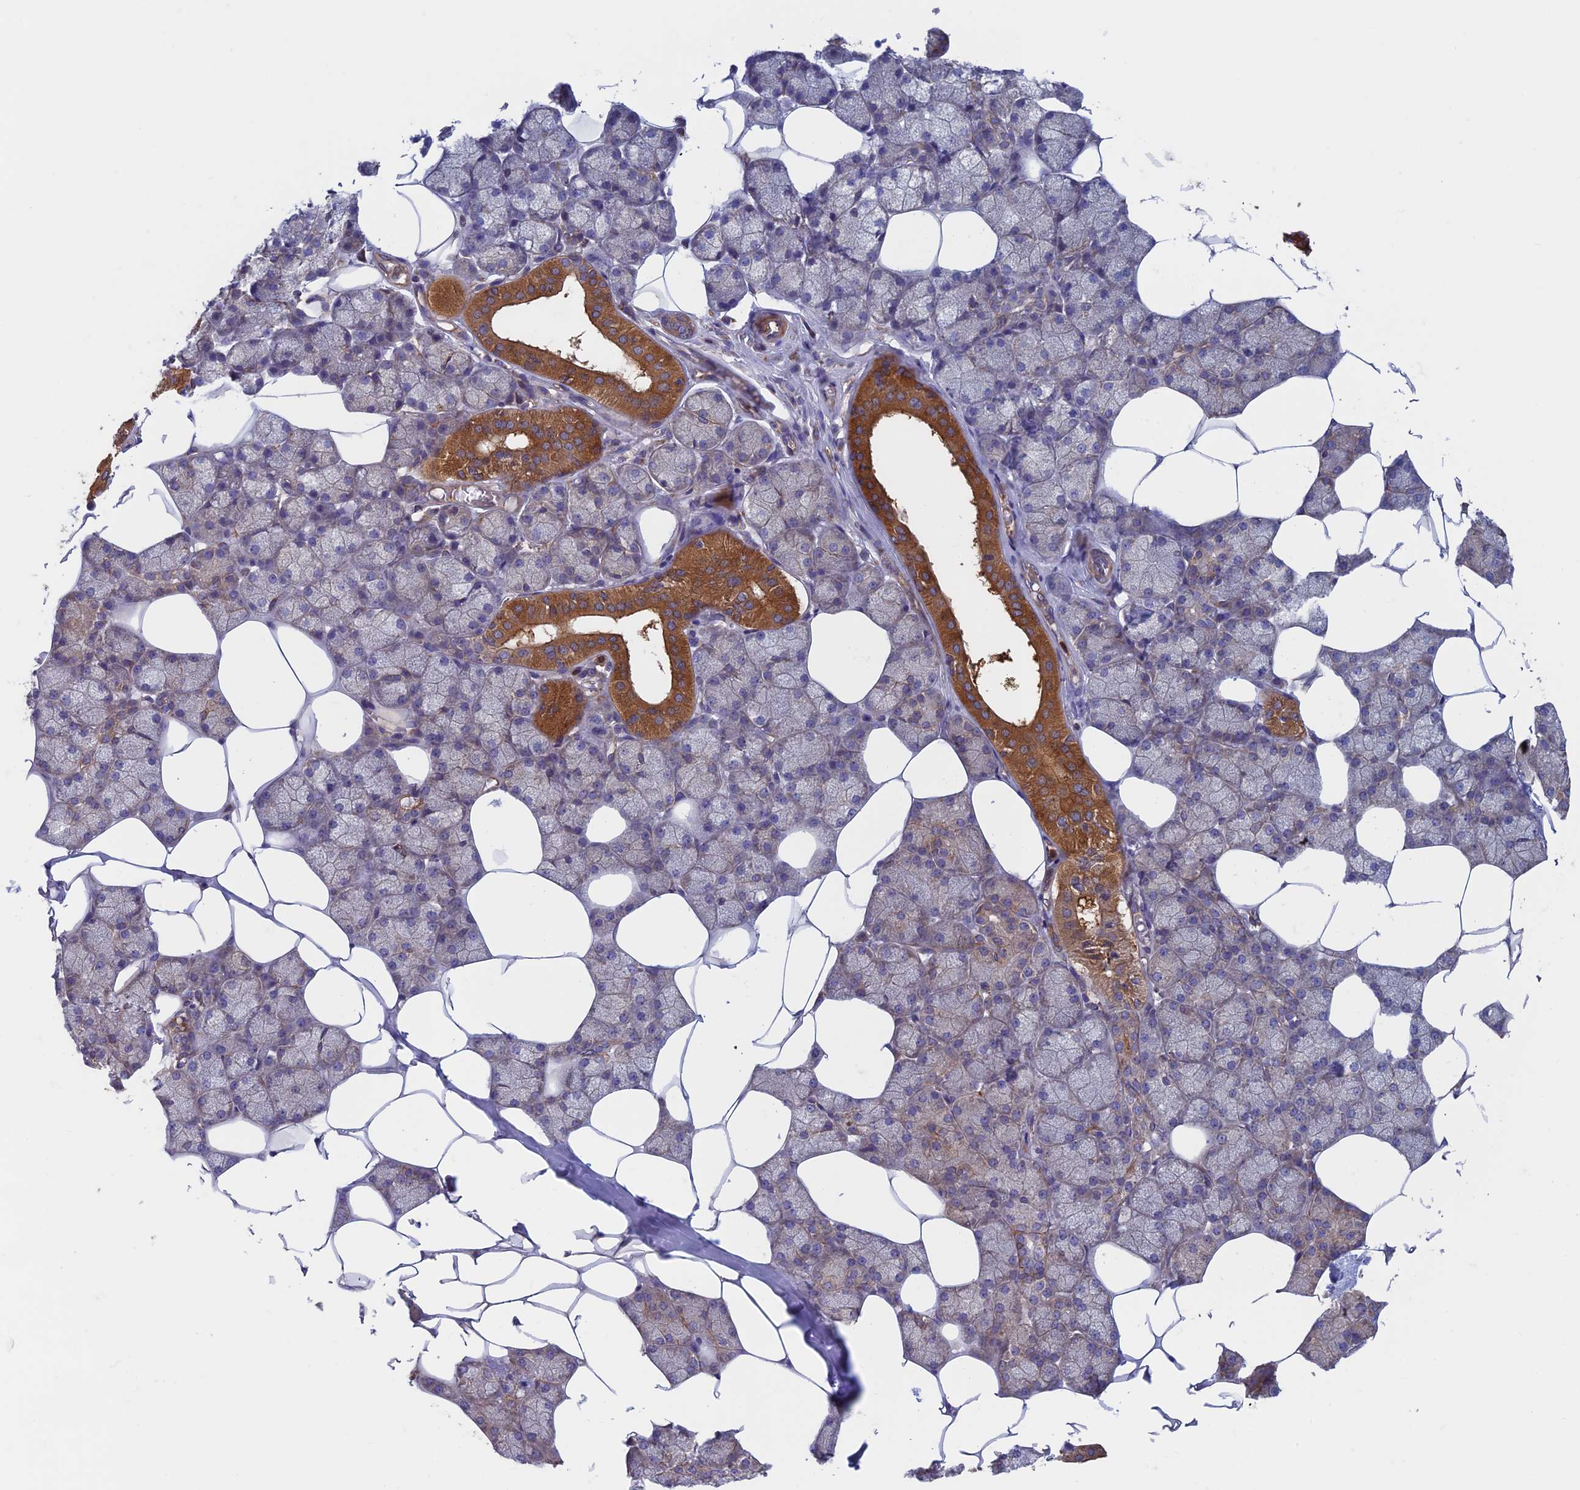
{"staining": {"intensity": "strong", "quantity": "<25%", "location": "cytoplasmic/membranous"}, "tissue": "salivary gland", "cell_type": "Glandular cells", "image_type": "normal", "snomed": [{"axis": "morphology", "description": "Normal tissue, NOS"}, {"axis": "topography", "description": "Salivary gland"}], "caption": "High-power microscopy captured an immunohistochemistry (IHC) histopathology image of unremarkable salivary gland, revealing strong cytoplasmic/membranous expression in approximately <25% of glandular cells.", "gene": "DNM1L", "patient": {"sex": "male", "age": 62}}